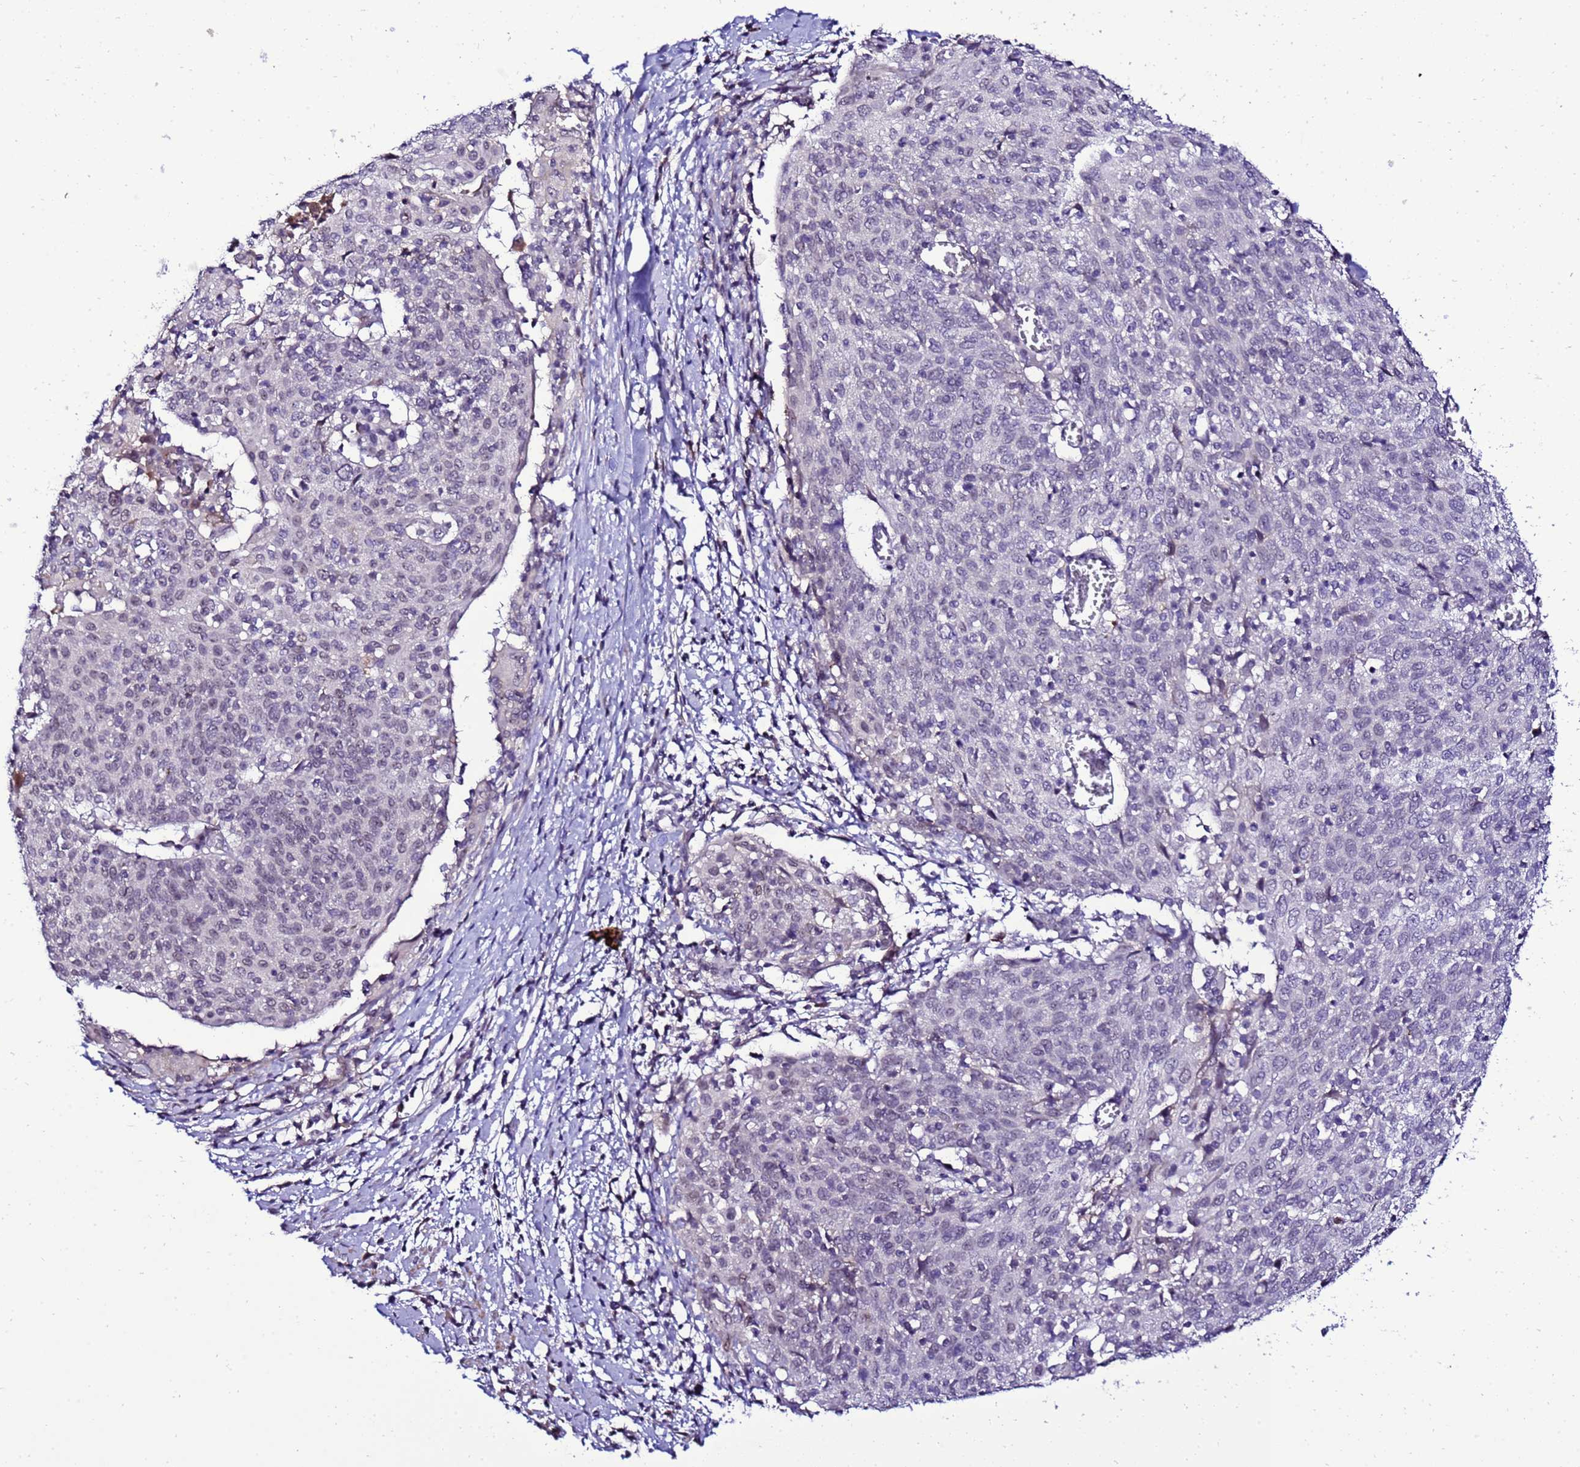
{"staining": {"intensity": "negative", "quantity": "none", "location": "none"}, "tissue": "cervical cancer", "cell_type": "Tumor cells", "image_type": "cancer", "snomed": [{"axis": "morphology", "description": "Squamous cell carcinoma, NOS"}, {"axis": "topography", "description": "Cervix"}], "caption": "Micrograph shows no significant protein expression in tumor cells of cervical cancer.", "gene": "C19orf47", "patient": {"sex": "female", "age": 52}}